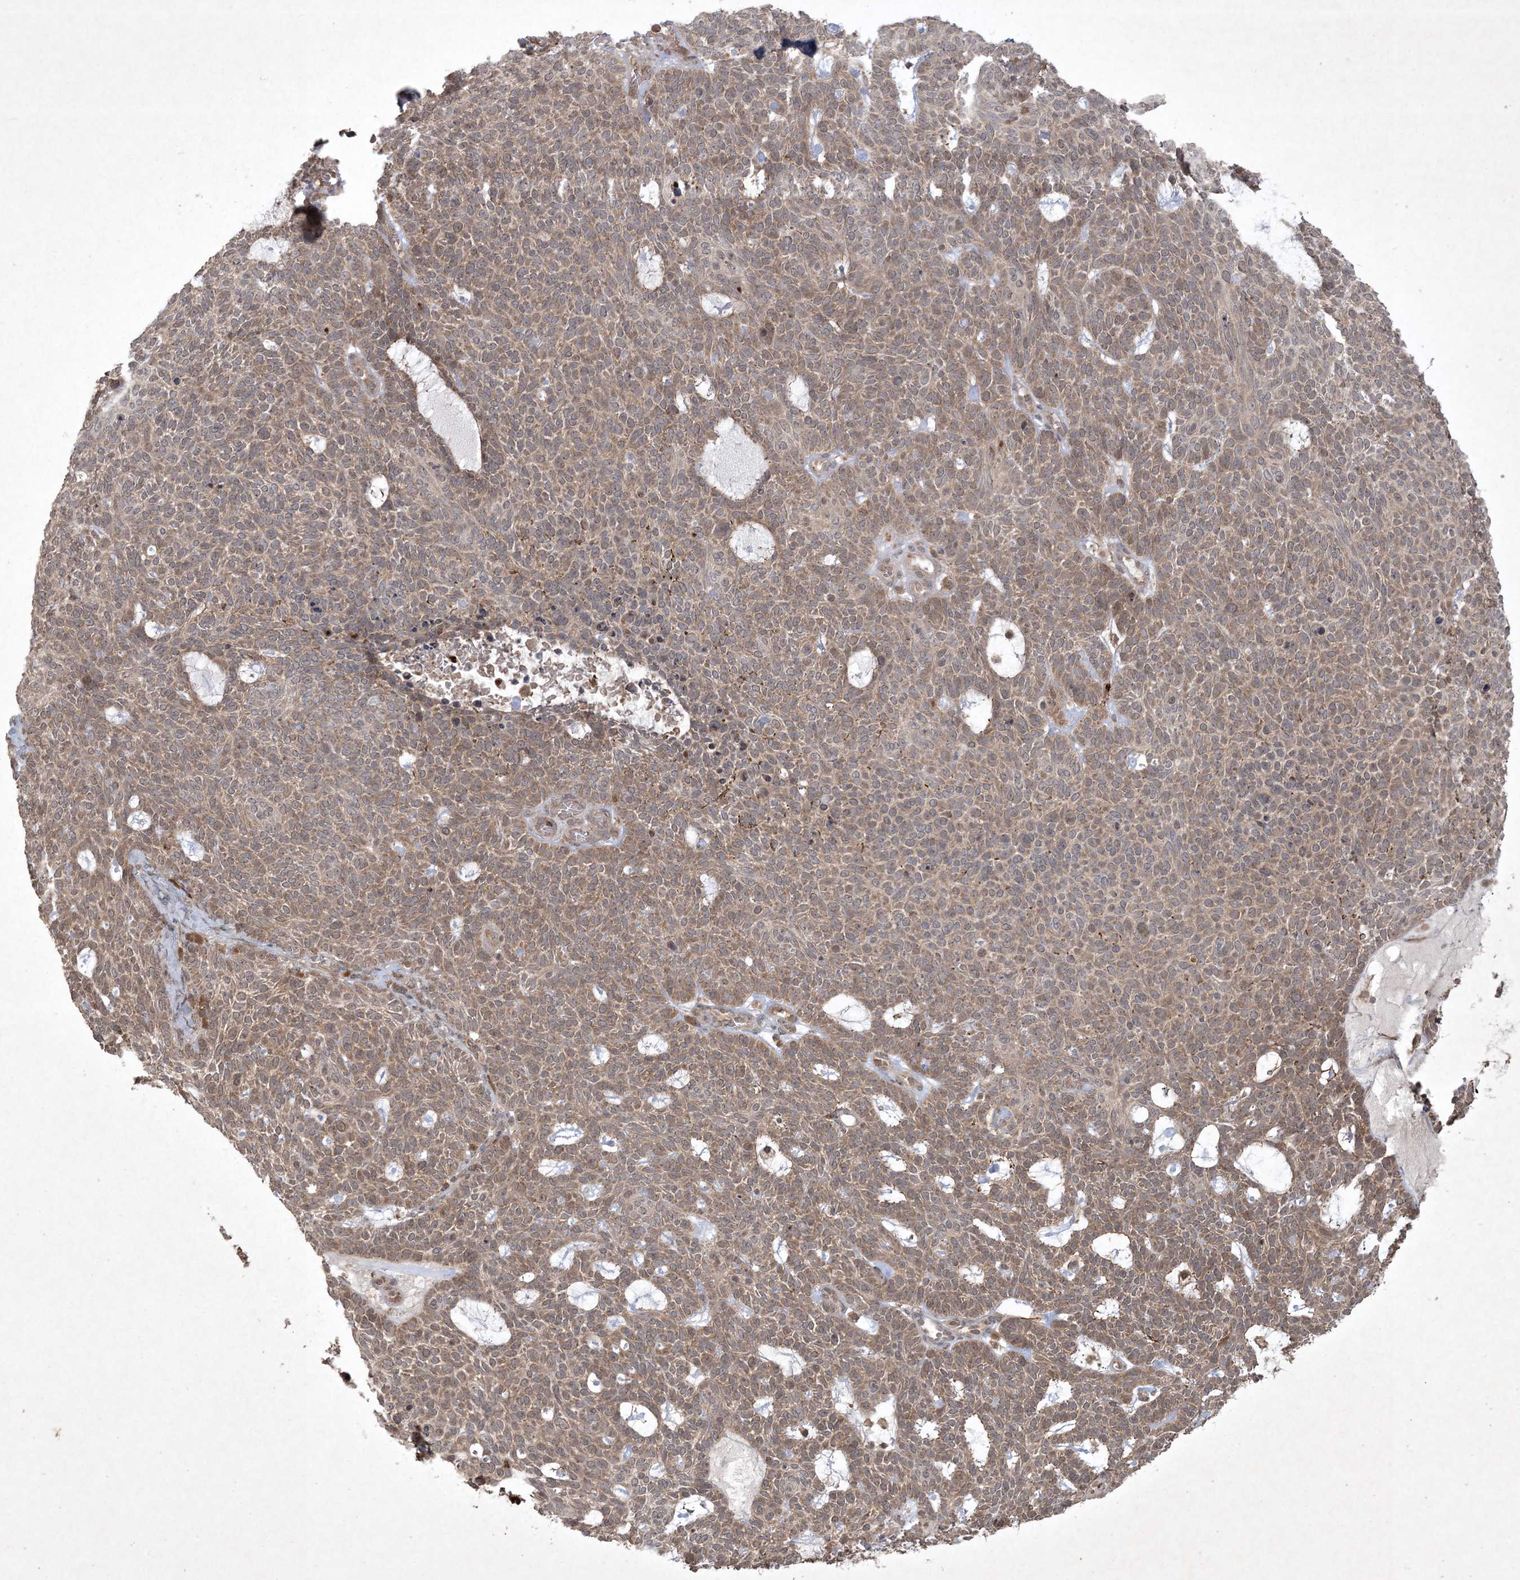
{"staining": {"intensity": "moderate", "quantity": ">75%", "location": "cytoplasmic/membranous,nuclear"}, "tissue": "skin cancer", "cell_type": "Tumor cells", "image_type": "cancer", "snomed": [{"axis": "morphology", "description": "Squamous cell carcinoma, NOS"}, {"axis": "topography", "description": "Skin"}], "caption": "Immunohistochemistry (IHC) of human squamous cell carcinoma (skin) displays medium levels of moderate cytoplasmic/membranous and nuclear staining in approximately >75% of tumor cells.", "gene": "NRBP2", "patient": {"sex": "female", "age": 90}}